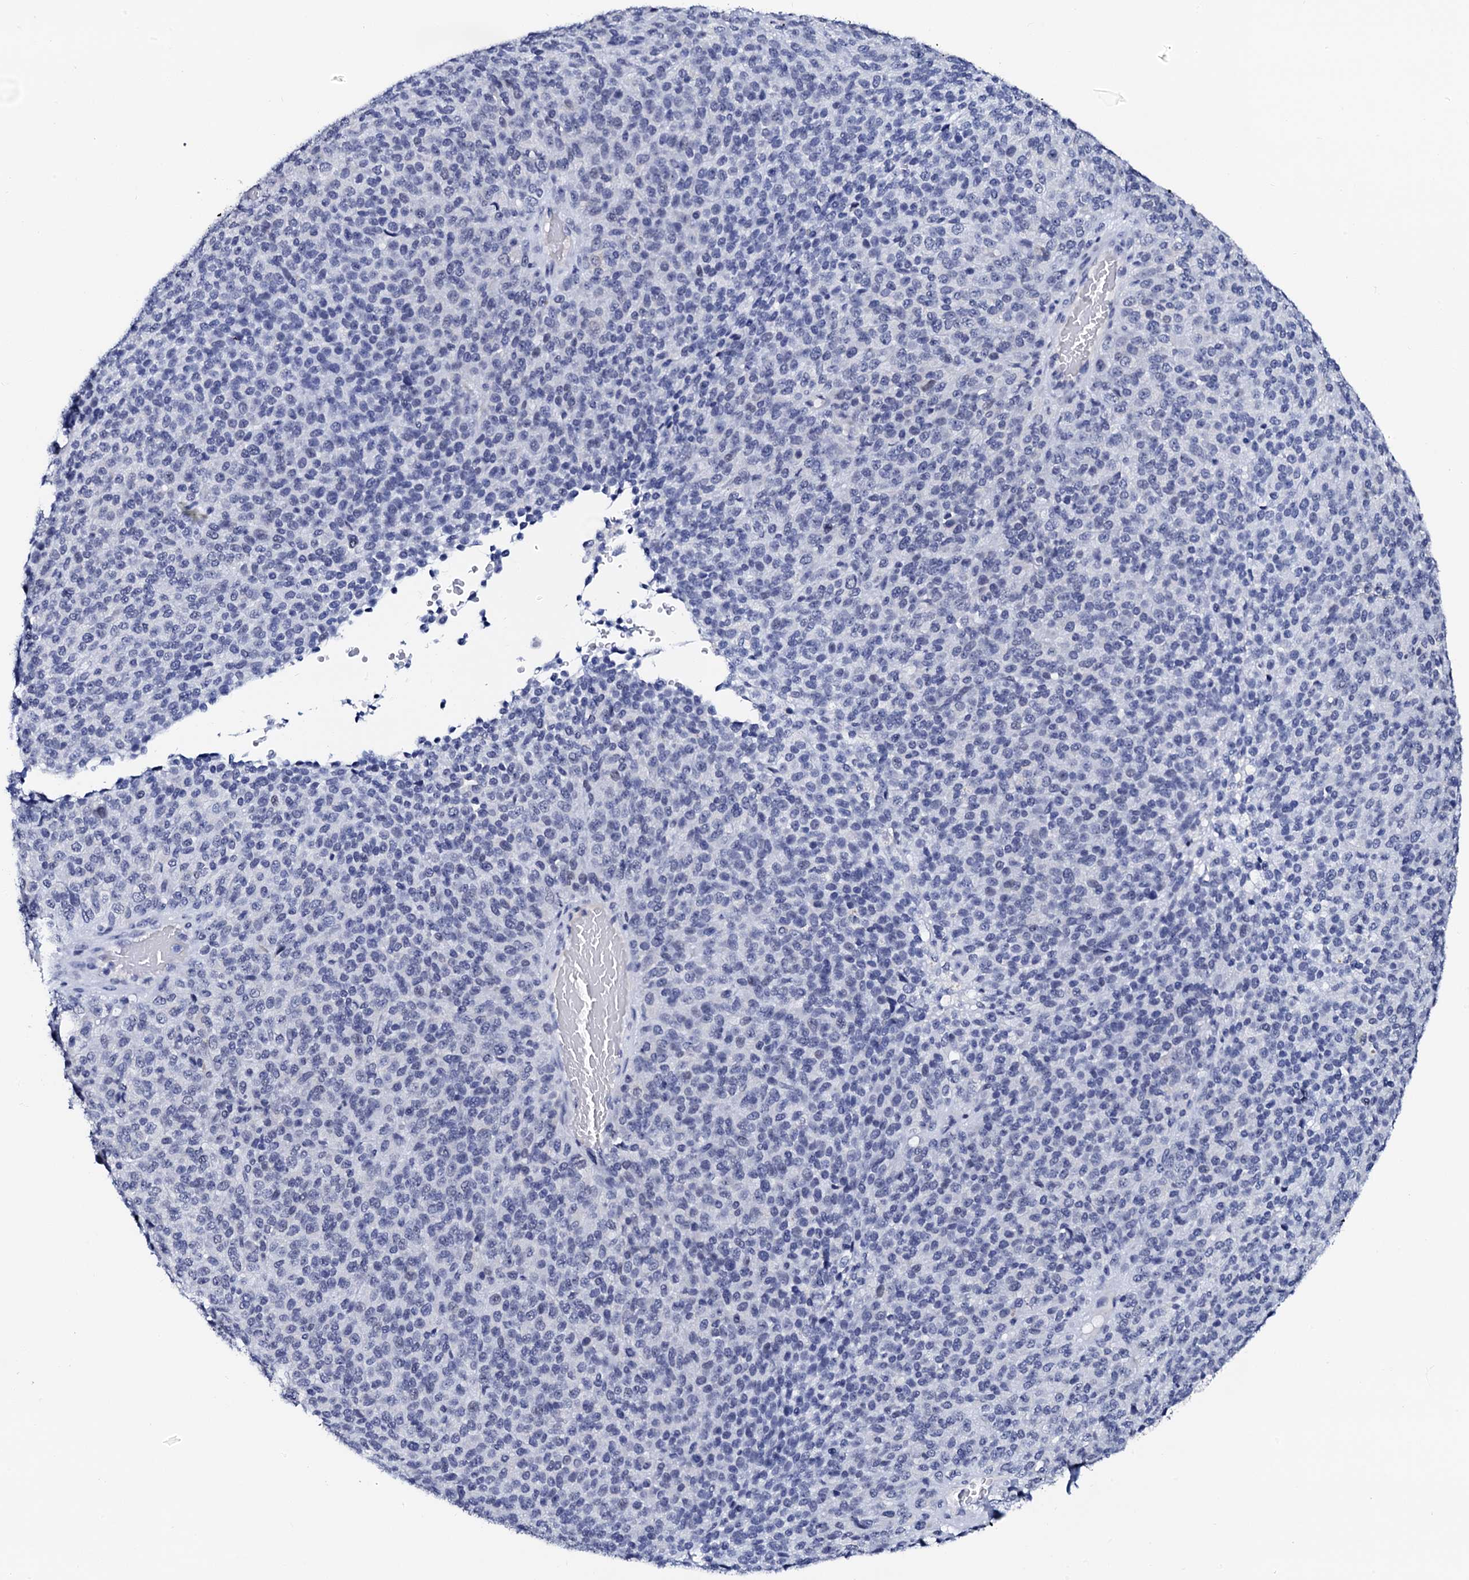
{"staining": {"intensity": "negative", "quantity": "none", "location": "none"}, "tissue": "melanoma", "cell_type": "Tumor cells", "image_type": "cancer", "snomed": [{"axis": "morphology", "description": "Malignant melanoma, Metastatic site"}, {"axis": "topography", "description": "Brain"}], "caption": "DAB immunohistochemical staining of melanoma reveals no significant staining in tumor cells. (DAB (3,3'-diaminobenzidine) IHC visualized using brightfield microscopy, high magnification).", "gene": "SPATA19", "patient": {"sex": "female", "age": 56}}